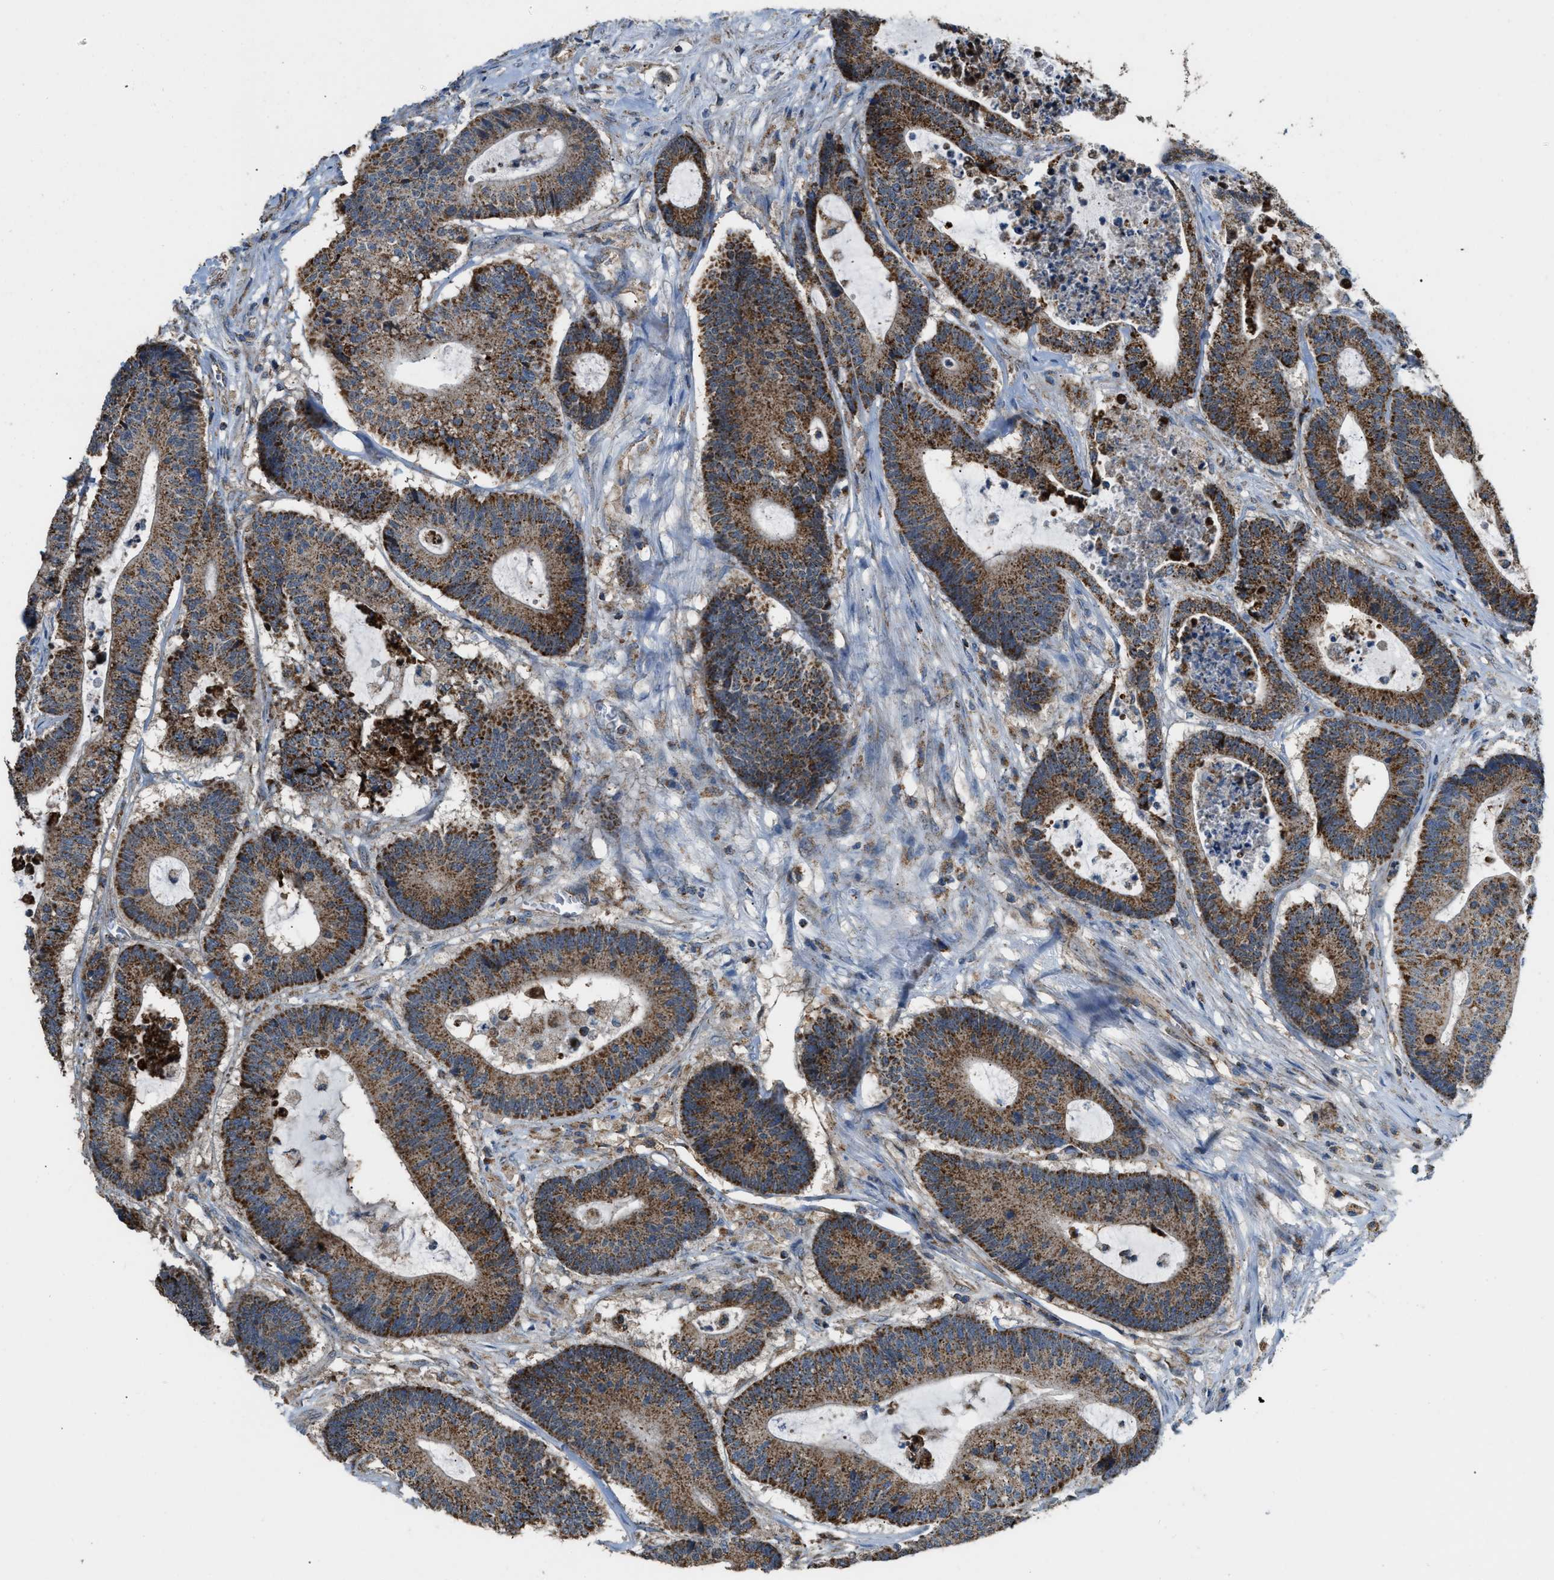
{"staining": {"intensity": "moderate", "quantity": ">75%", "location": "cytoplasmic/membranous"}, "tissue": "colorectal cancer", "cell_type": "Tumor cells", "image_type": "cancer", "snomed": [{"axis": "morphology", "description": "Adenocarcinoma, NOS"}, {"axis": "topography", "description": "Colon"}], "caption": "There is medium levels of moderate cytoplasmic/membranous expression in tumor cells of adenocarcinoma (colorectal), as demonstrated by immunohistochemical staining (brown color).", "gene": "ETFB", "patient": {"sex": "female", "age": 84}}